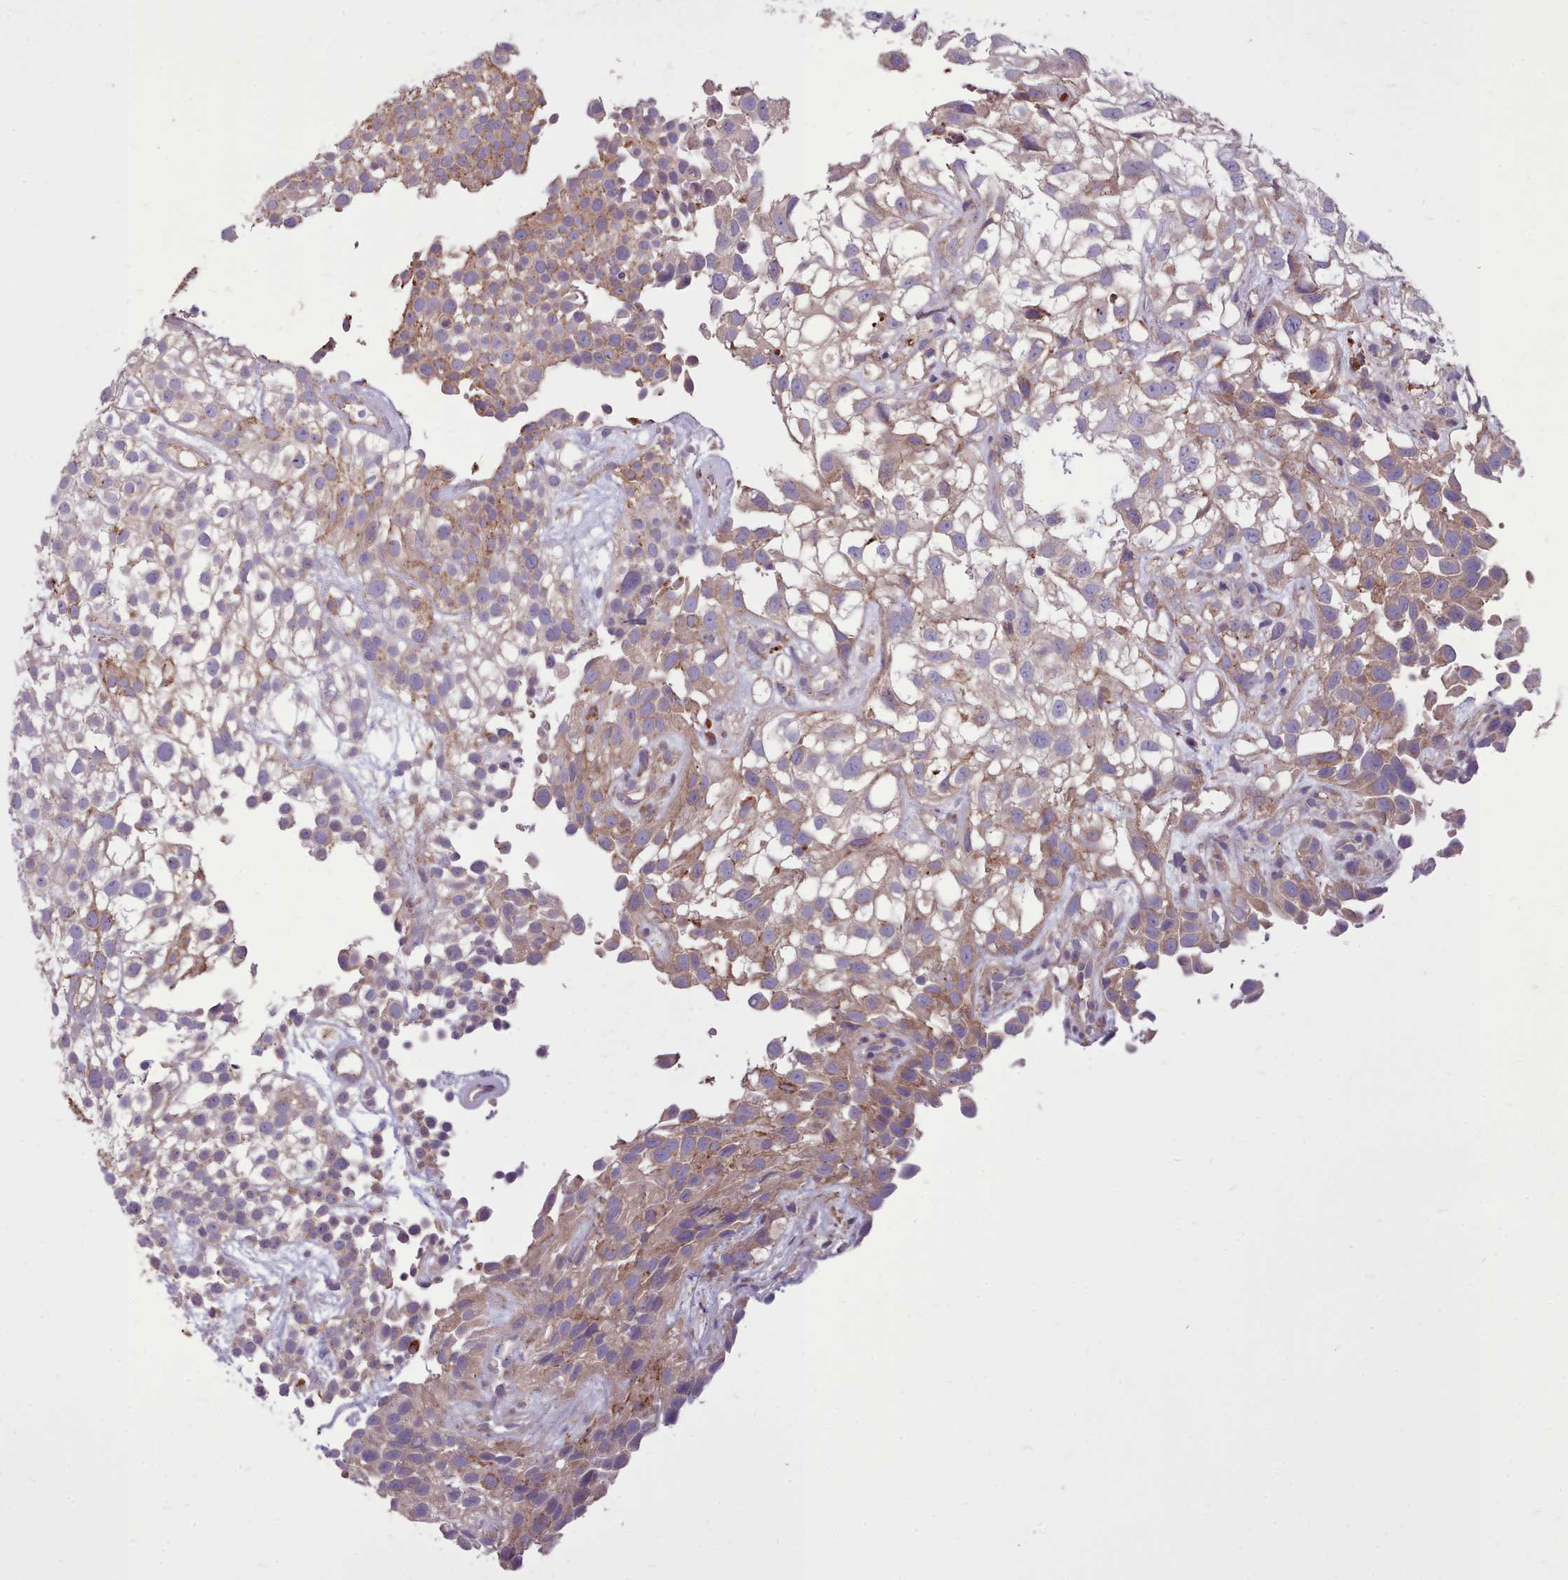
{"staining": {"intensity": "weak", "quantity": "25%-75%", "location": "cytoplasmic/membranous"}, "tissue": "urothelial cancer", "cell_type": "Tumor cells", "image_type": "cancer", "snomed": [{"axis": "morphology", "description": "Urothelial carcinoma, High grade"}, {"axis": "topography", "description": "Urinary bladder"}], "caption": "A brown stain labels weak cytoplasmic/membranous staining of a protein in human urothelial cancer tumor cells.", "gene": "PACSIN3", "patient": {"sex": "male", "age": 56}}